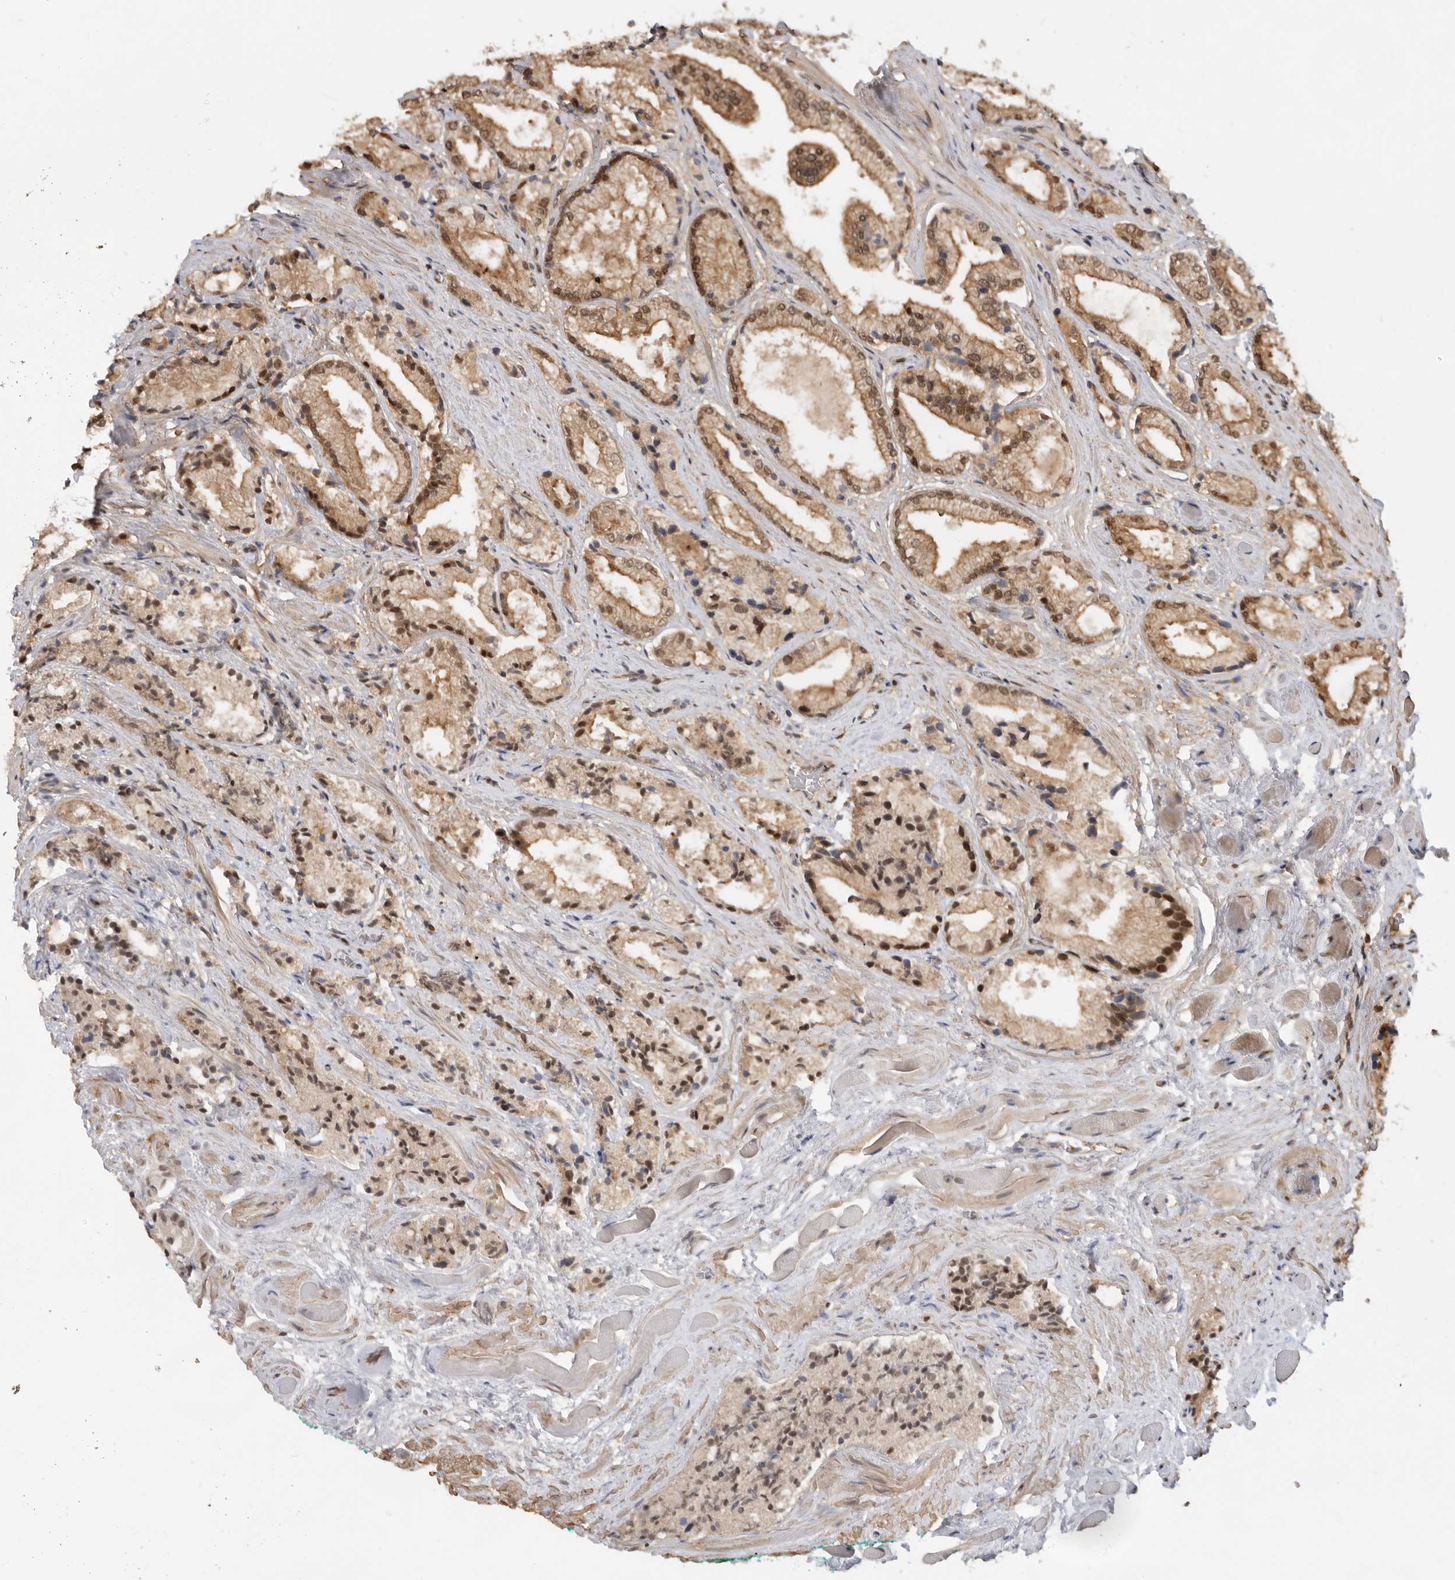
{"staining": {"intensity": "moderate", "quantity": ">75%", "location": "cytoplasmic/membranous,nuclear"}, "tissue": "prostate cancer", "cell_type": "Tumor cells", "image_type": "cancer", "snomed": [{"axis": "morphology", "description": "Adenocarcinoma, Low grade"}, {"axis": "topography", "description": "Prostate"}], "caption": "This image exhibits immunohistochemistry (IHC) staining of low-grade adenocarcinoma (prostate), with medium moderate cytoplasmic/membranous and nuclear expression in approximately >75% of tumor cells.", "gene": "ADPRS", "patient": {"sex": "male", "age": 62}}